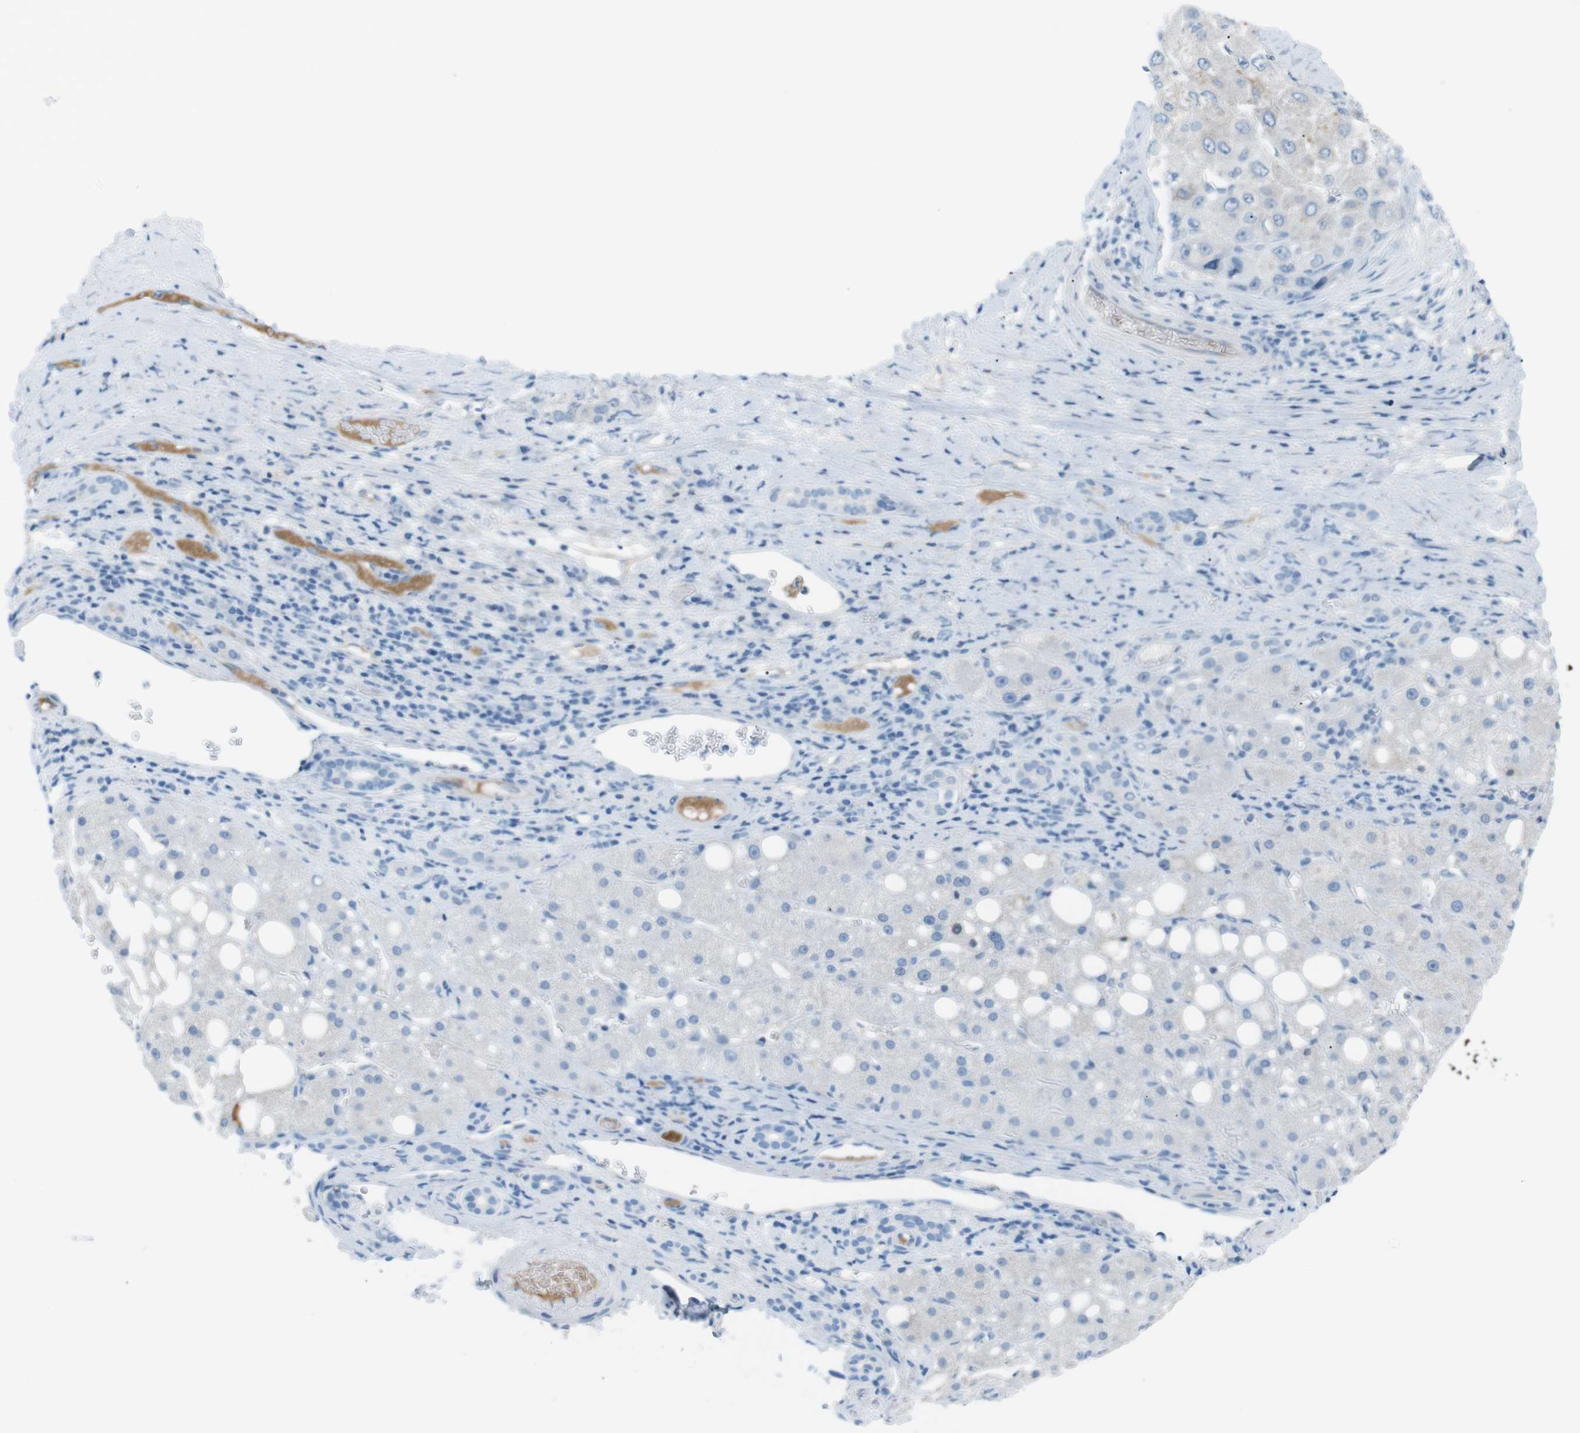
{"staining": {"intensity": "negative", "quantity": "none", "location": "none"}, "tissue": "liver cancer", "cell_type": "Tumor cells", "image_type": "cancer", "snomed": [{"axis": "morphology", "description": "Carcinoma, Hepatocellular, NOS"}, {"axis": "topography", "description": "Liver"}], "caption": "The micrograph exhibits no staining of tumor cells in liver cancer (hepatocellular carcinoma).", "gene": "AZGP1", "patient": {"sex": "male", "age": 80}}